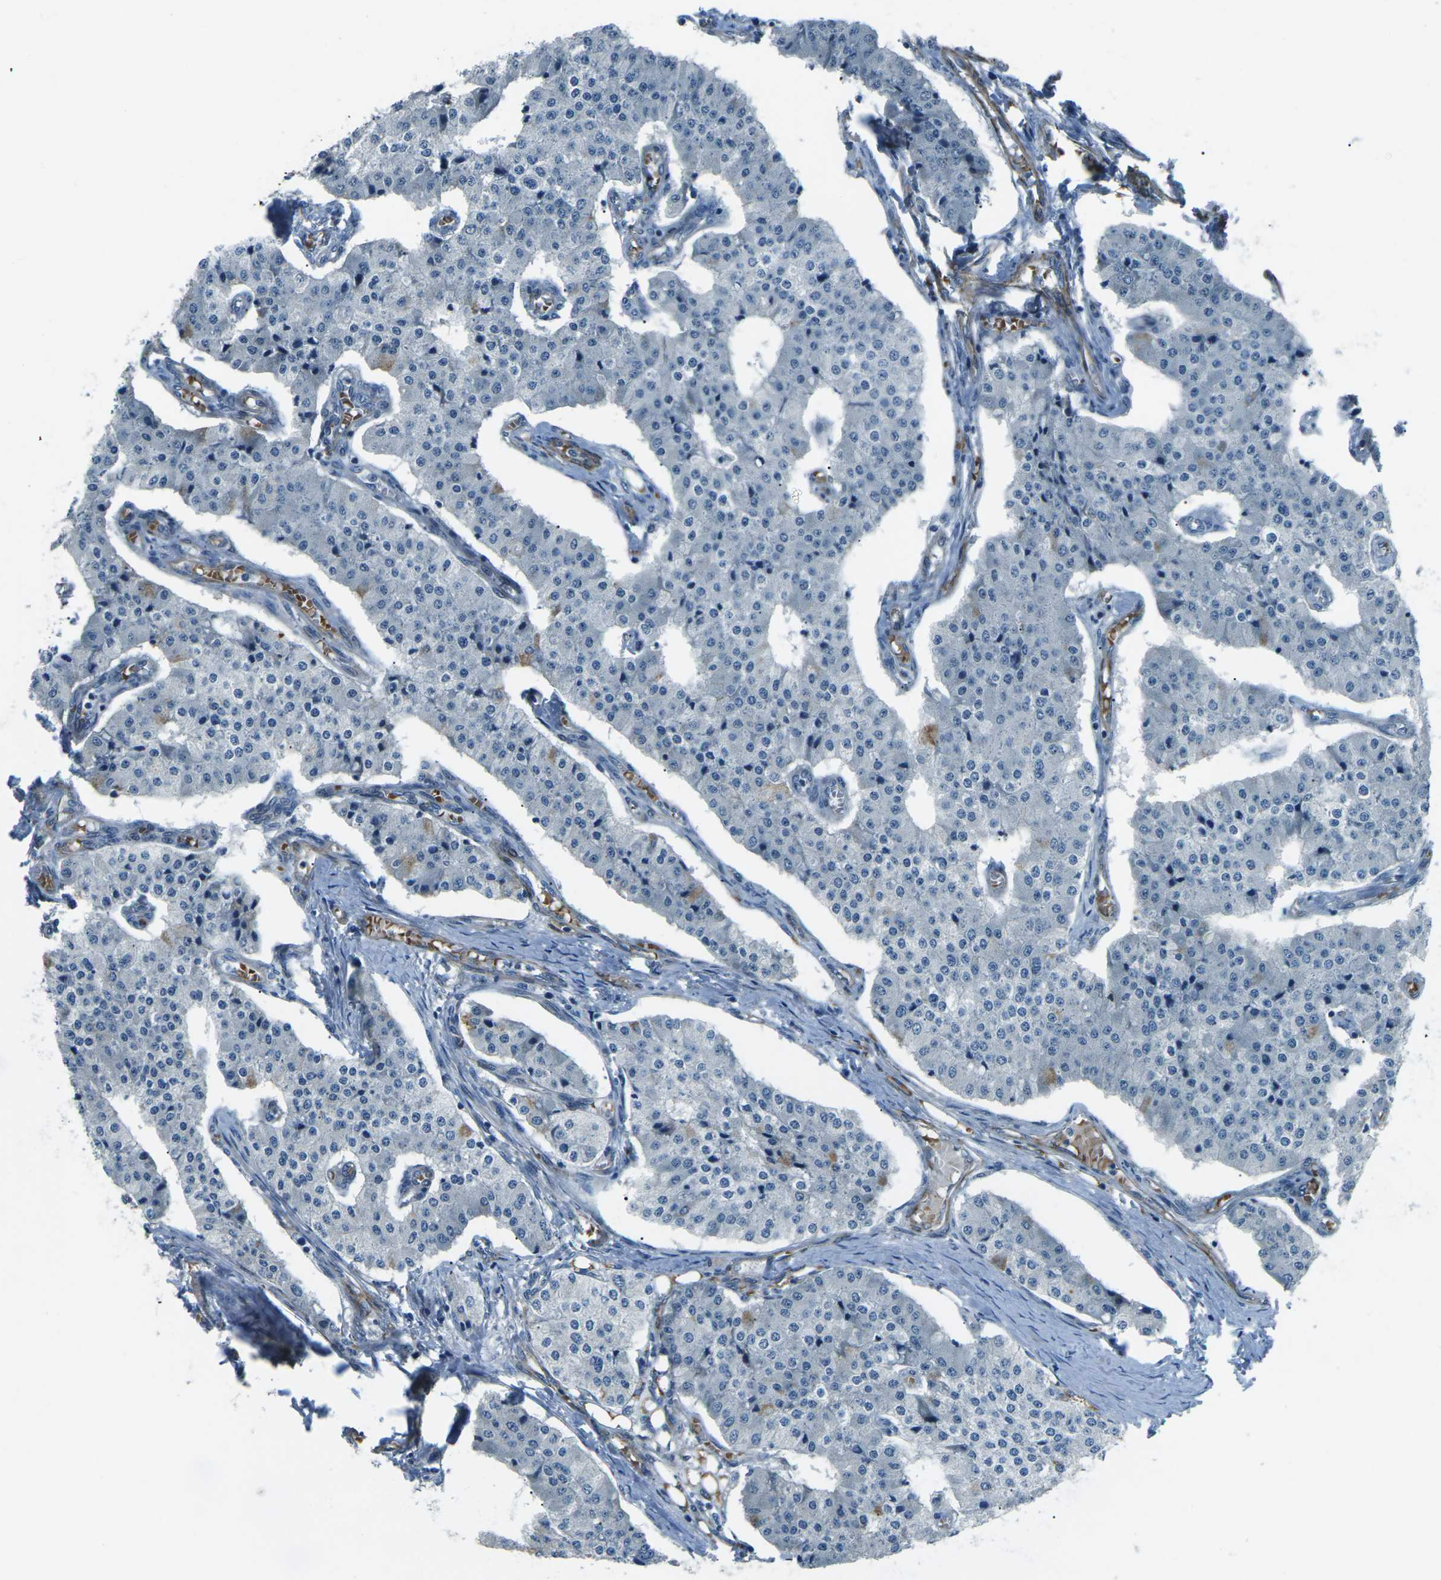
{"staining": {"intensity": "negative", "quantity": "none", "location": "none"}, "tissue": "carcinoid", "cell_type": "Tumor cells", "image_type": "cancer", "snomed": [{"axis": "morphology", "description": "Carcinoid, malignant, NOS"}, {"axis": "topography", "description": "Colon"}], "caption": "Tumor cells show no significant protein staining in malignant carcinoid. (Brightfield microscopy of DAB immunohistochemistry at high magnification).", "gene": "AFAP1", "patient": {"sex": "female", "age": 52}}